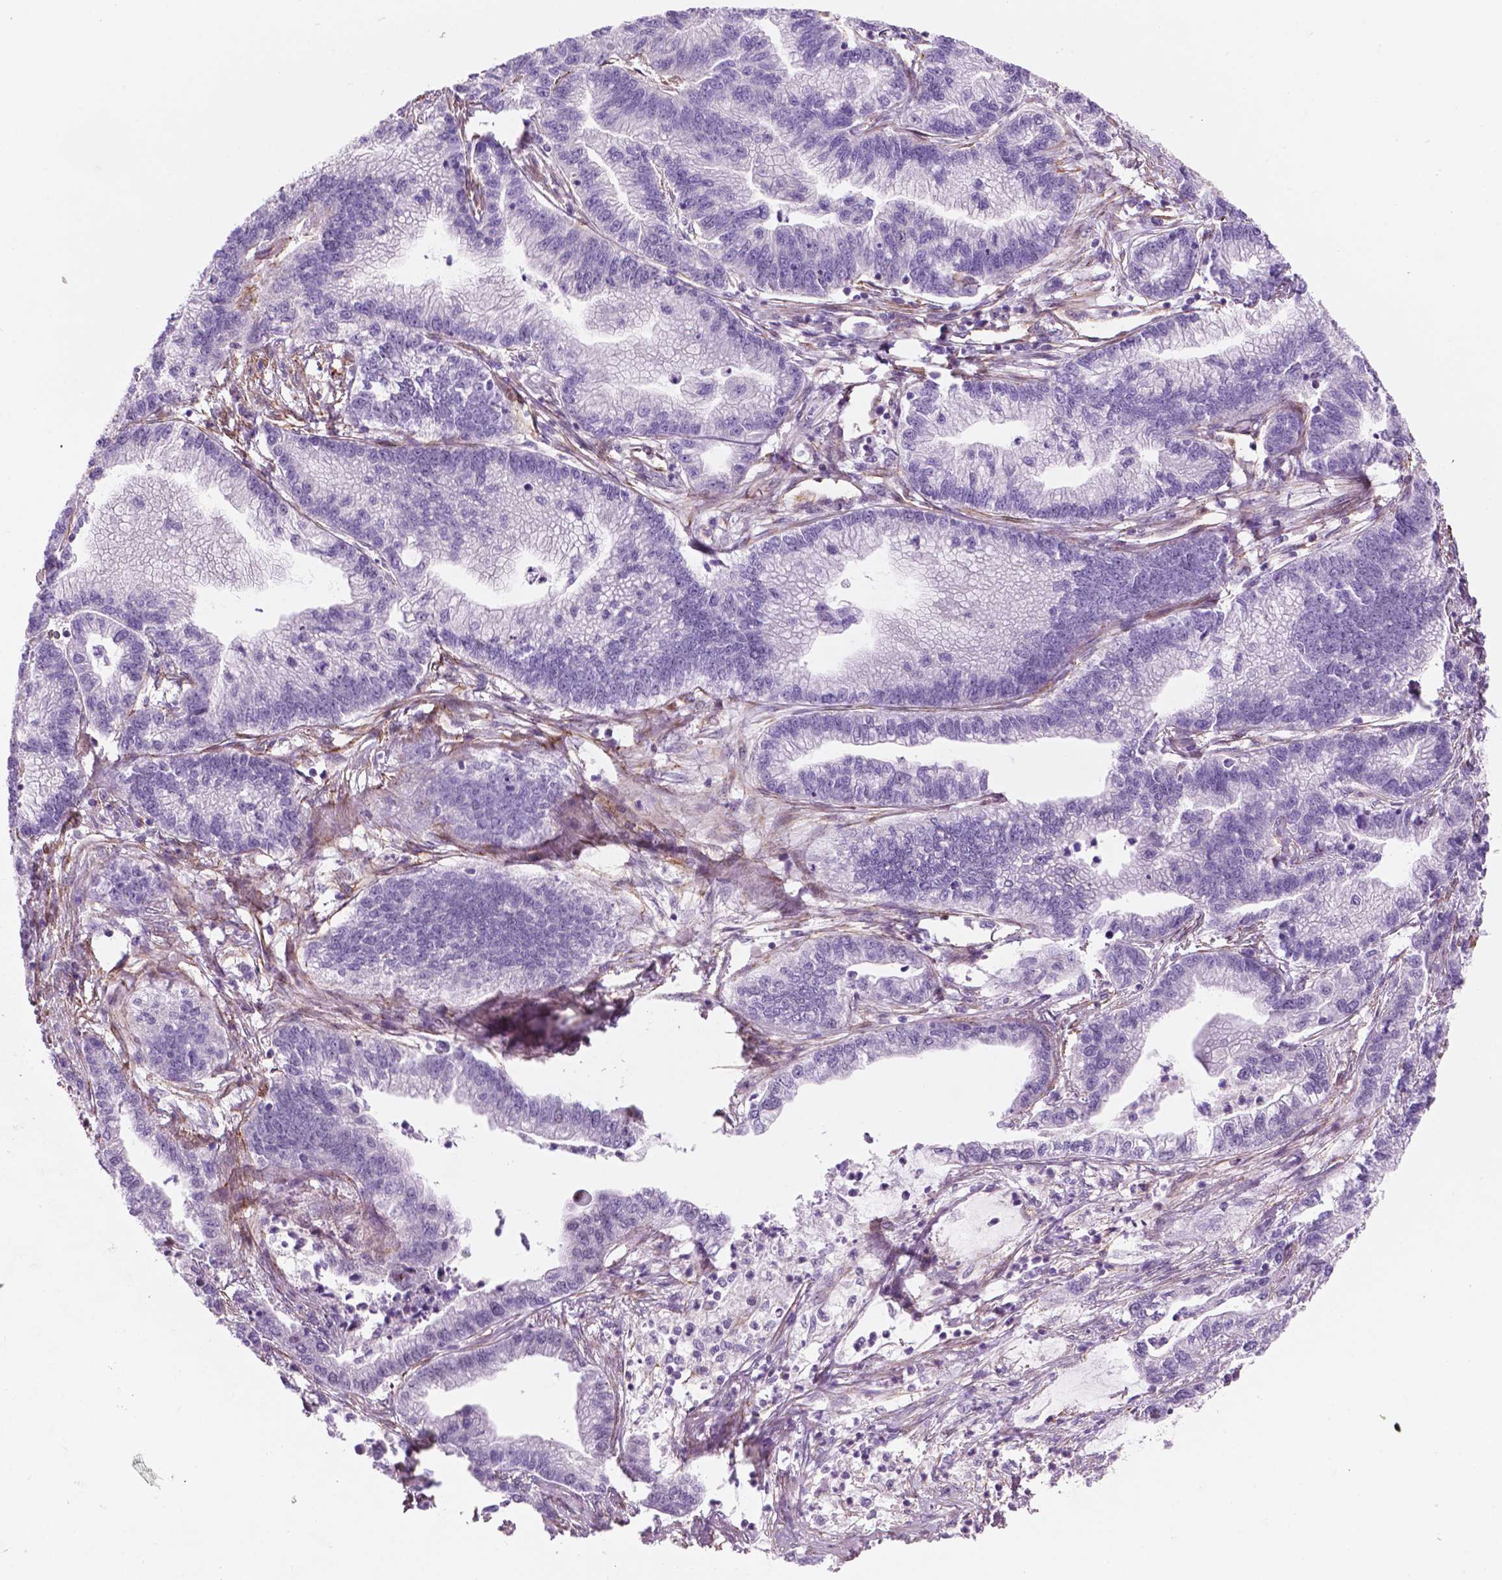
{"staining": {"intensity": "negative", "quantity": "none", "location": "none"}, "tissue": "stomach cancer", "cell_type": "Tumor cells", "image_type": "cancer", "snomed": [{"axis": "morphology", "description": "Adenocarcinoma, NOS"}, {"axis": "topography", "description": "Stomach"}], "caption": "Stomach cancer stained for a protein using immunohistochemistry (IHC) demonstrates no staining tumor cells.", "gene": "EGFL8", "patient": {"sex": "male", "age": 83}}